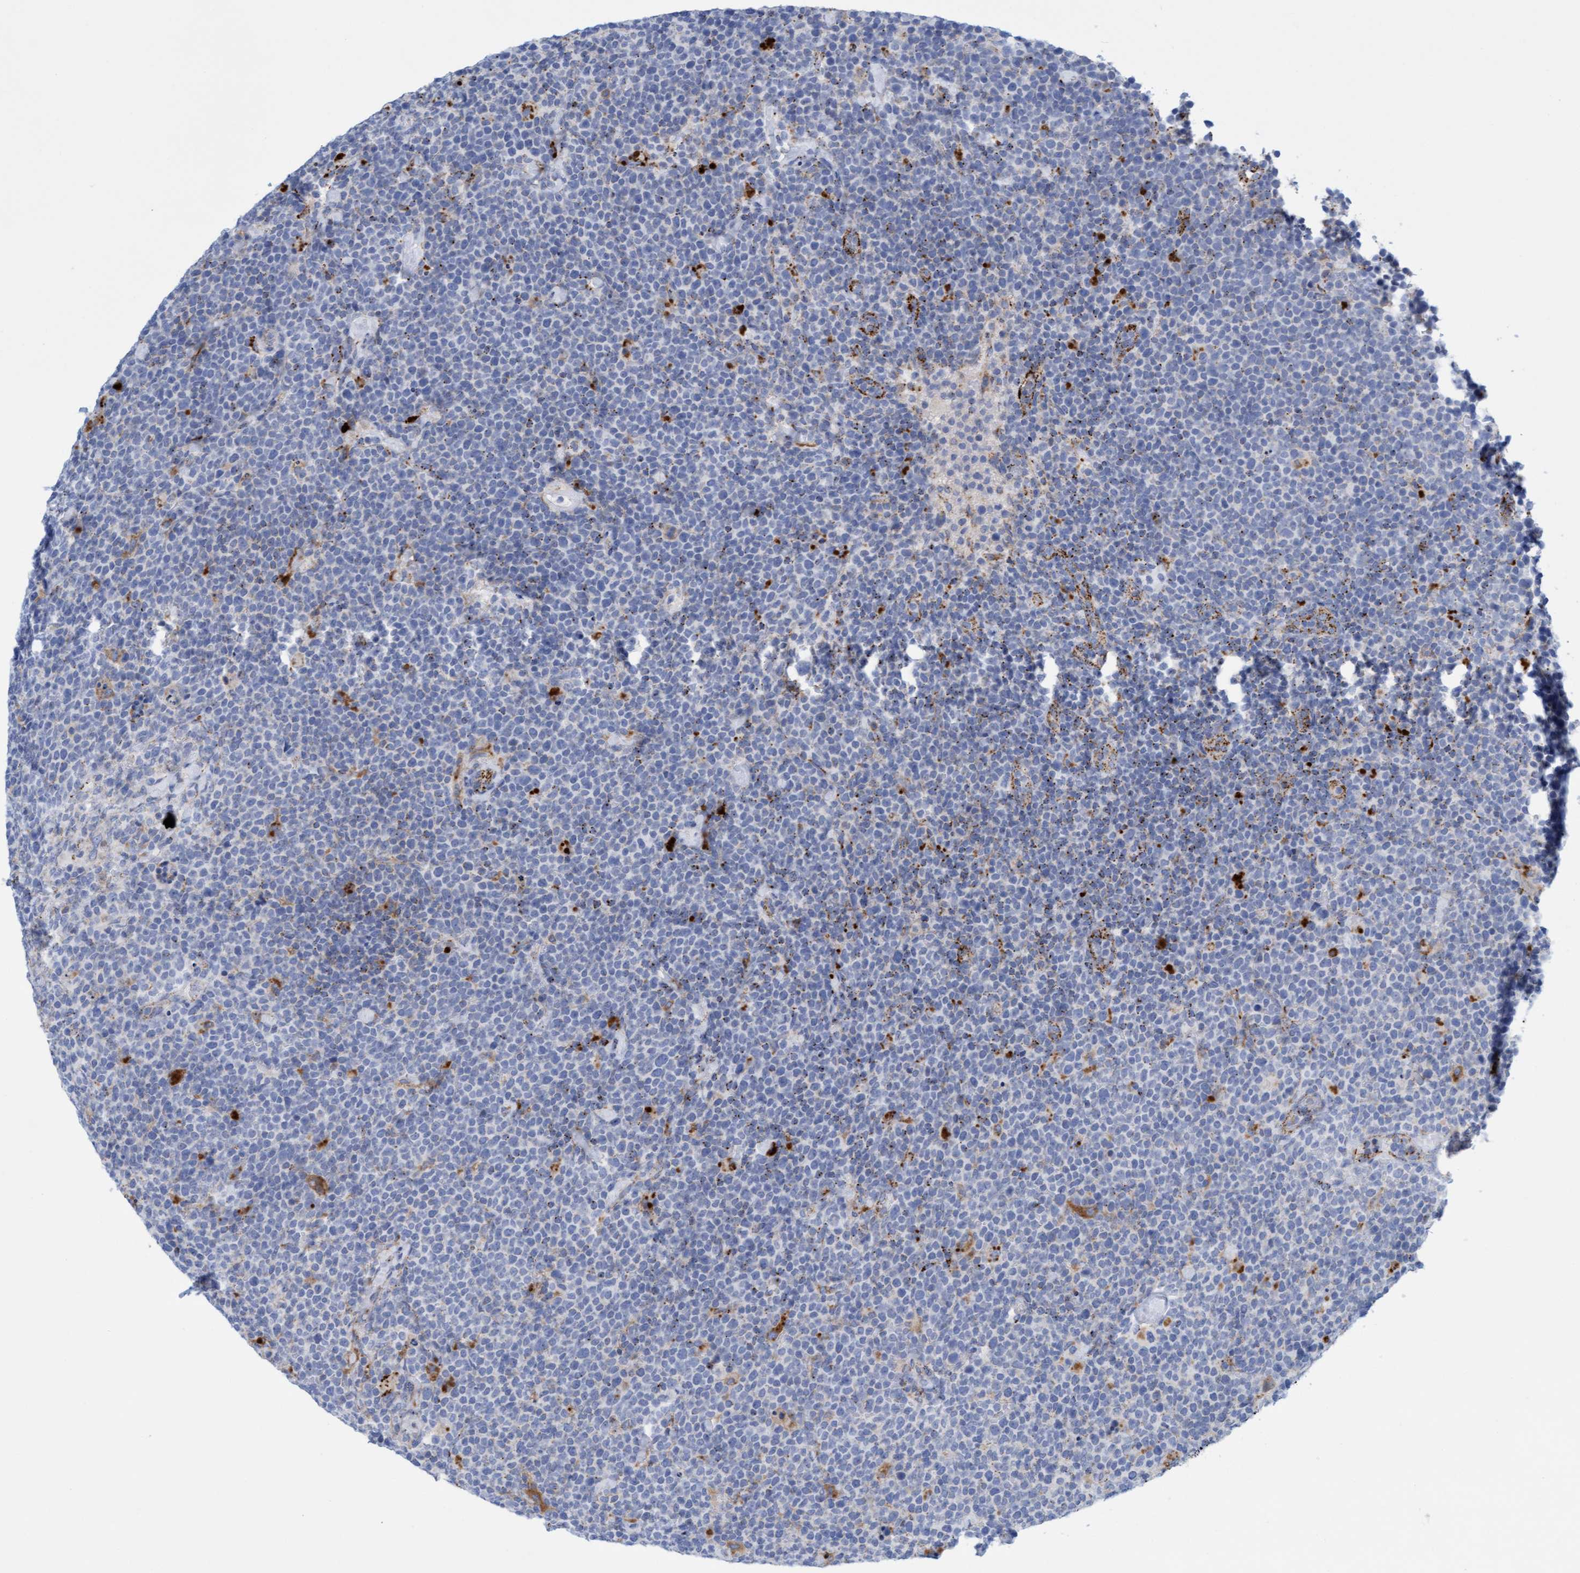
{"staining": {"intensity": "weak", "quantity": "<25%", "location": "cytoplasmic/membranous"}, "tissue": "lymphoma", "cell_type": "Tumor cells", "image_type": "cancer", "snomed": [{"axis": "morphology", "description": "Malignant lymphoma, non-Hodgkin's type, High grade"}, {"axis": "topography", "description": "Lymph node"}], "caption": "Immunohistochemistry image of malignant lymphoma, non-Hodgkin's type (high-grade) stained for a protein (brown), which reveals no staining in tumor cells. Brightfield microscopy of immunohistochemistry (IHC) stained with DAB (3,3'-diaminobenzidine) (brown) and hematoxylin (blue), captured at high magnification.", "gene": "SGSH", "patient": {"sex": "male", "age": 61}}